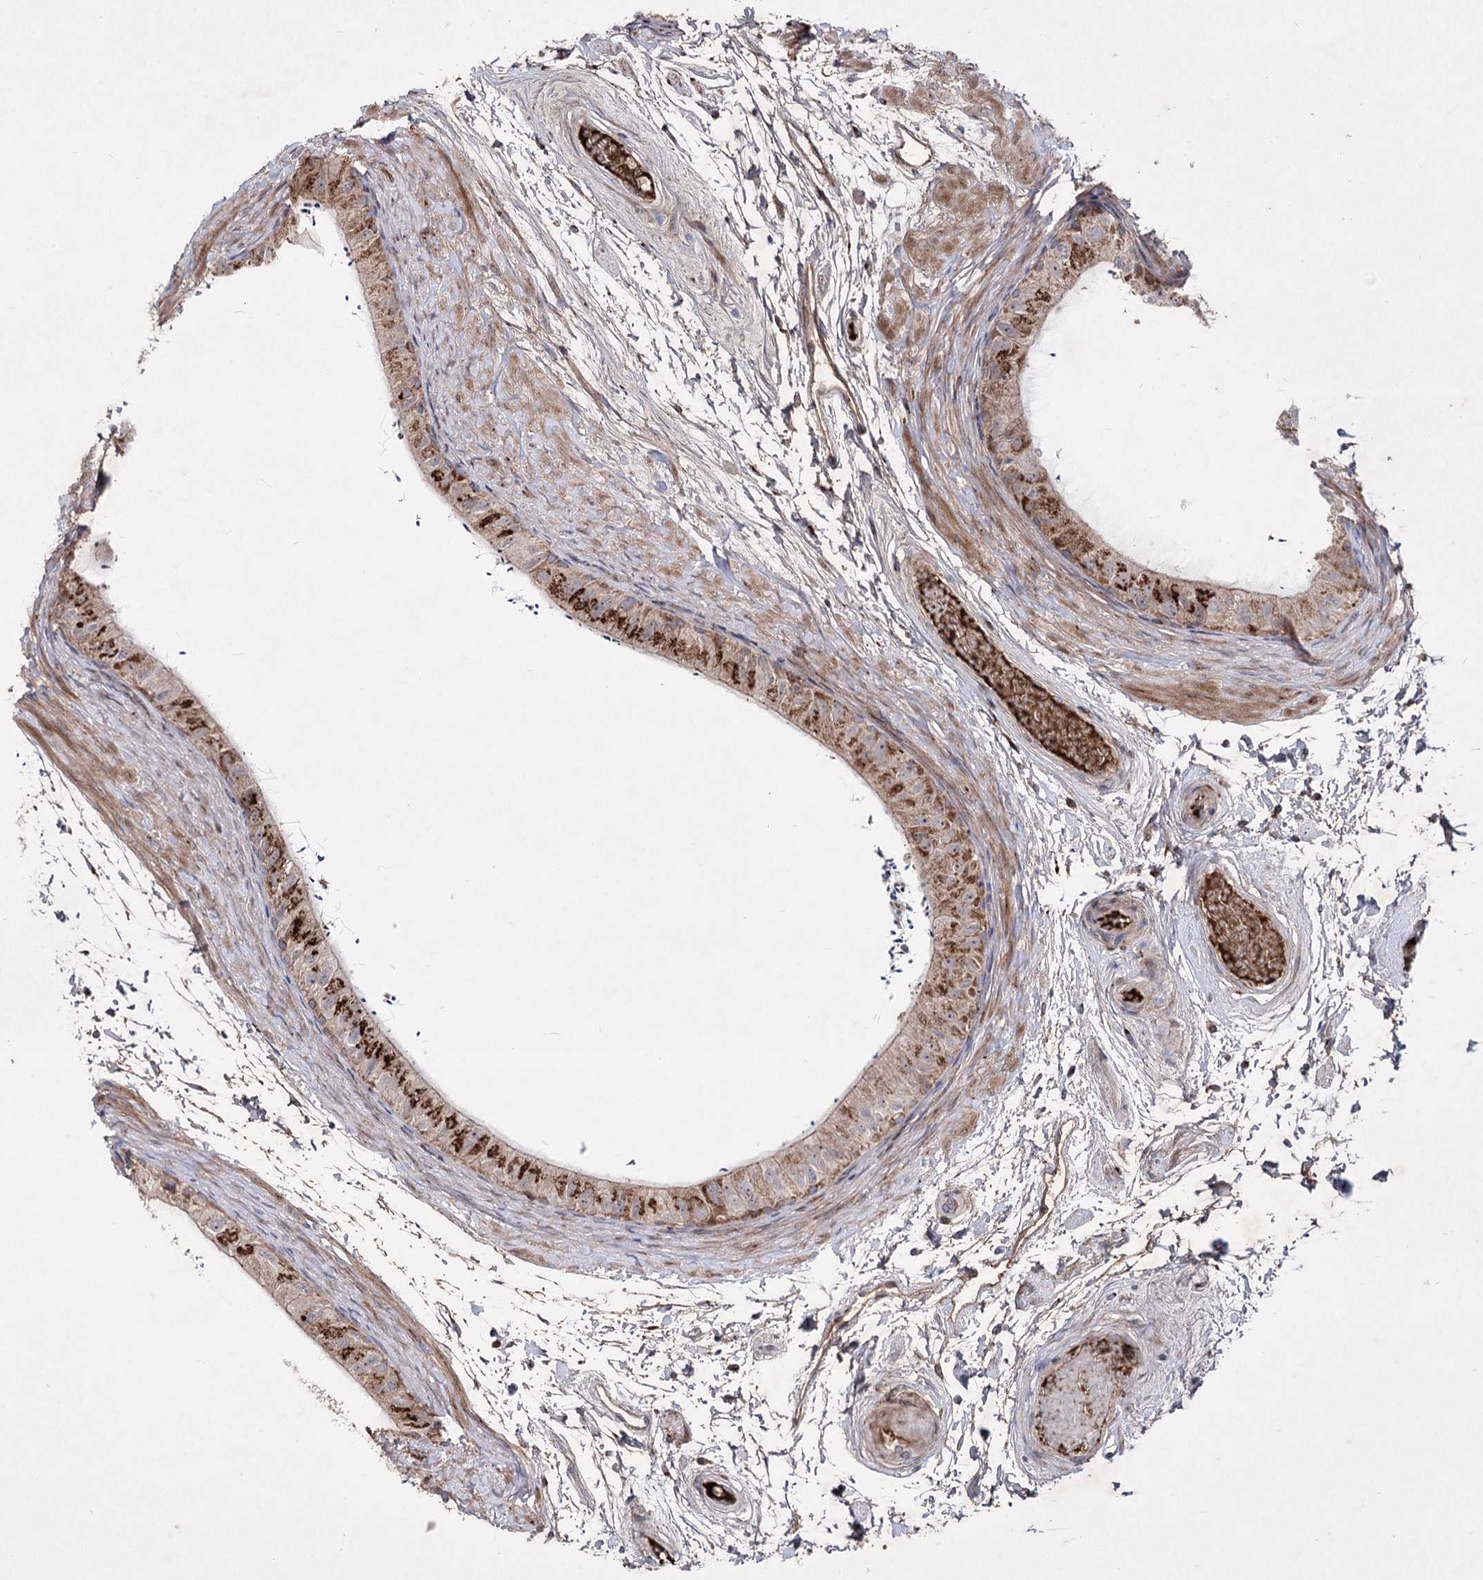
{"staining": {"intensity": "strong", "quantity": ">75%", "location": "cytoplasmic/membranous"}, "tissue": "epididymis", "cell_type": "Glandular cells", "image_type": "normal", "snomed": [{"axis": "morphology", "description": "Normal tissue, NOS"}, {"axis": "topography", "description": "Epididymis"}], "caption": "A photomicrograph showing strong cytoplasmic/membranous expression in approximately >75% of glandular cells in unremarkable epididymis, as visualized by brown immunohistochemical staining.", "gene": "ARHGAP20", "patient": {"sex": "male", "age": 50}}